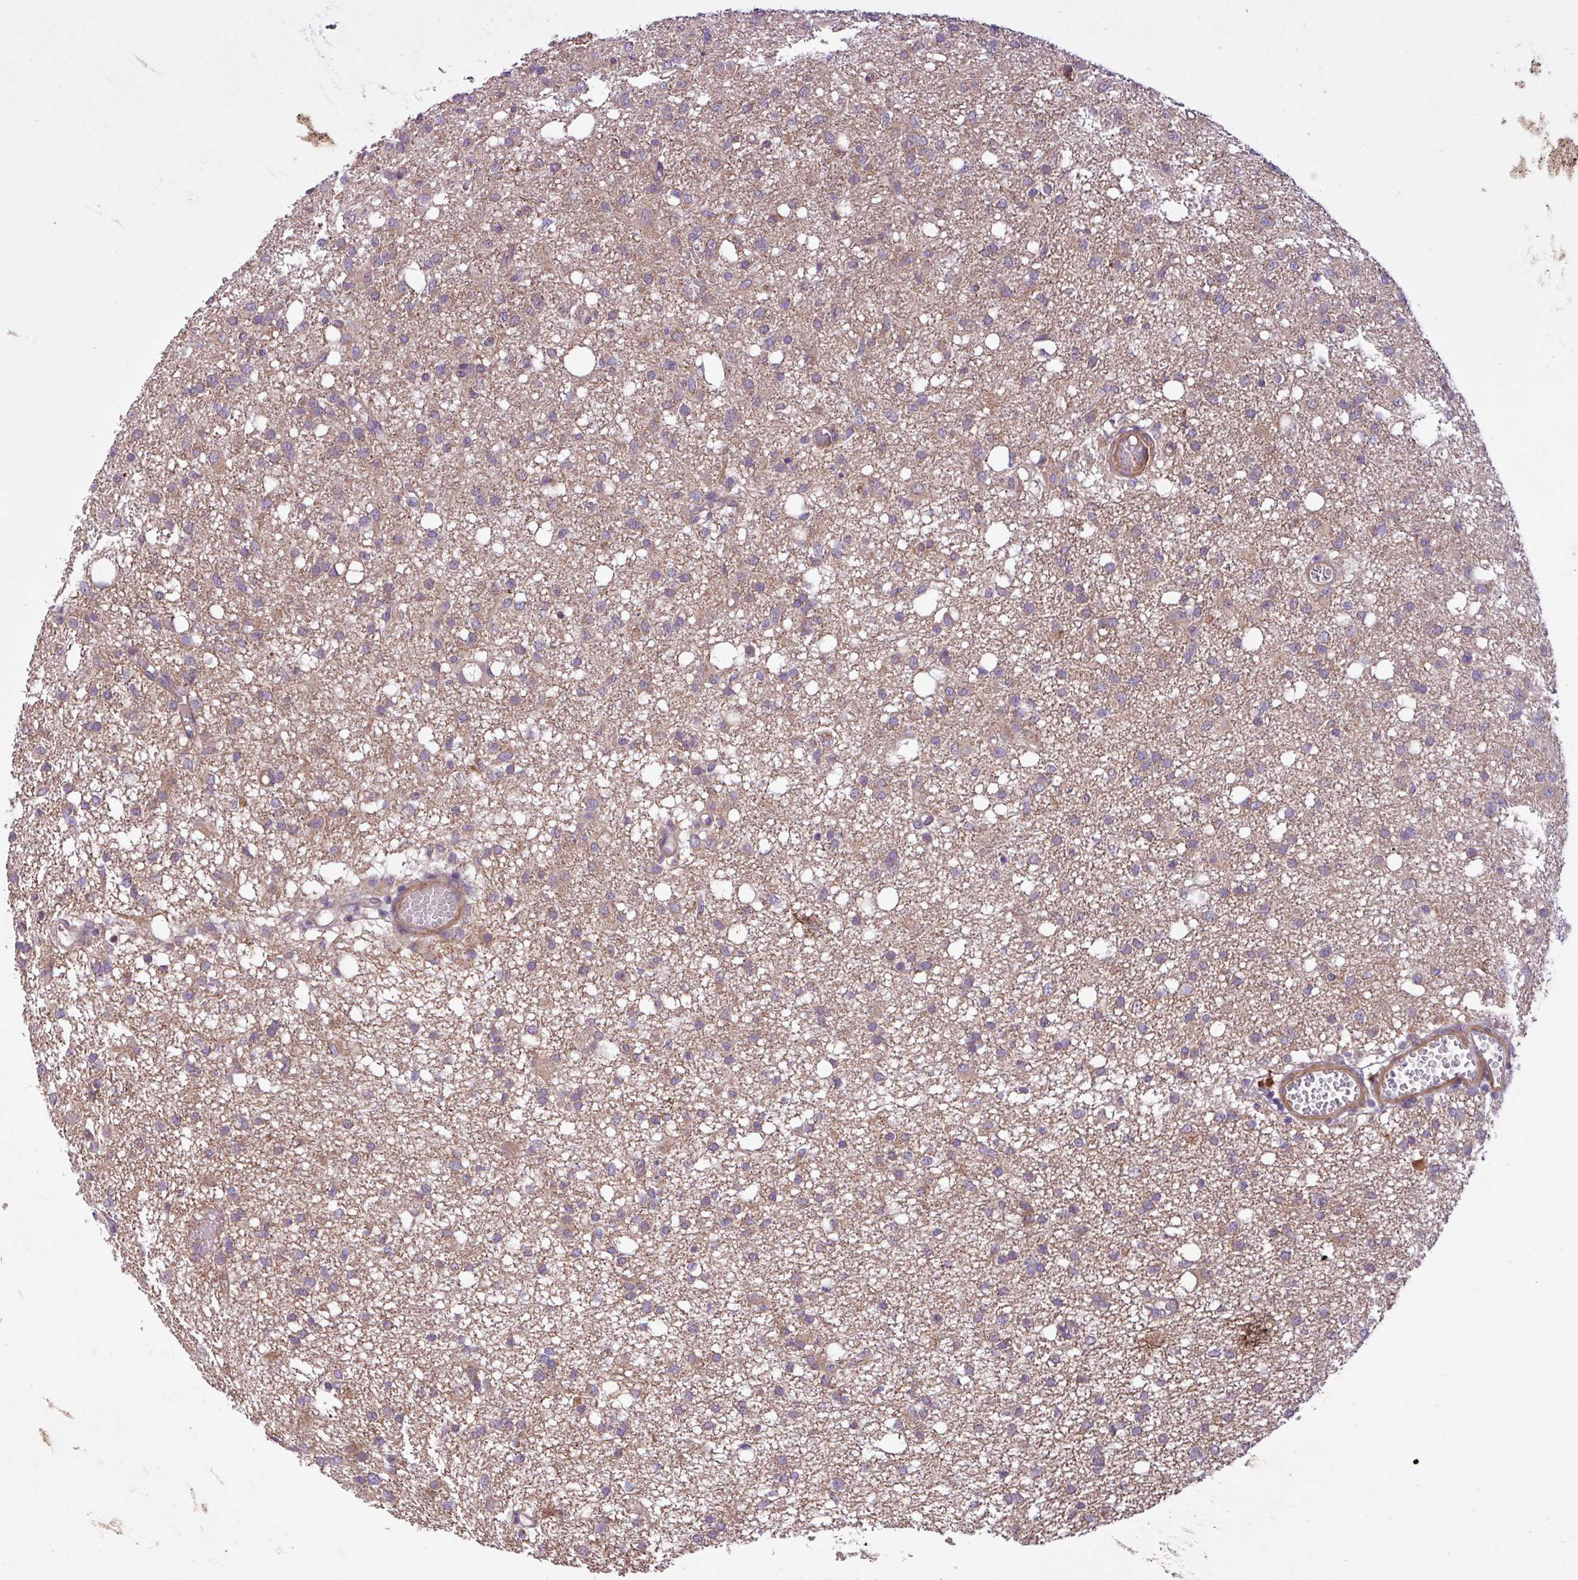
{"staining": {"intensity": "moderate", "quantity": "<25%", "location": "cytoplasmic/membranous"}, "tissue": "glioma", "cell_type": "Tumor cells", "image_type": "cancer", "snomed": [{"axis": "morphology", "description": "Glioma, malignant, High grade"}, {"axis": "topography", "description": "Brain"}], "caption": "A low amount of moderate cytoplasmic/membranous positivity is seen in about <25% of tumor cells in high-grade glioma (malignant) tissue.", "gene": "TIMM10B", "patient": {"sex": "female", "age": 59}}